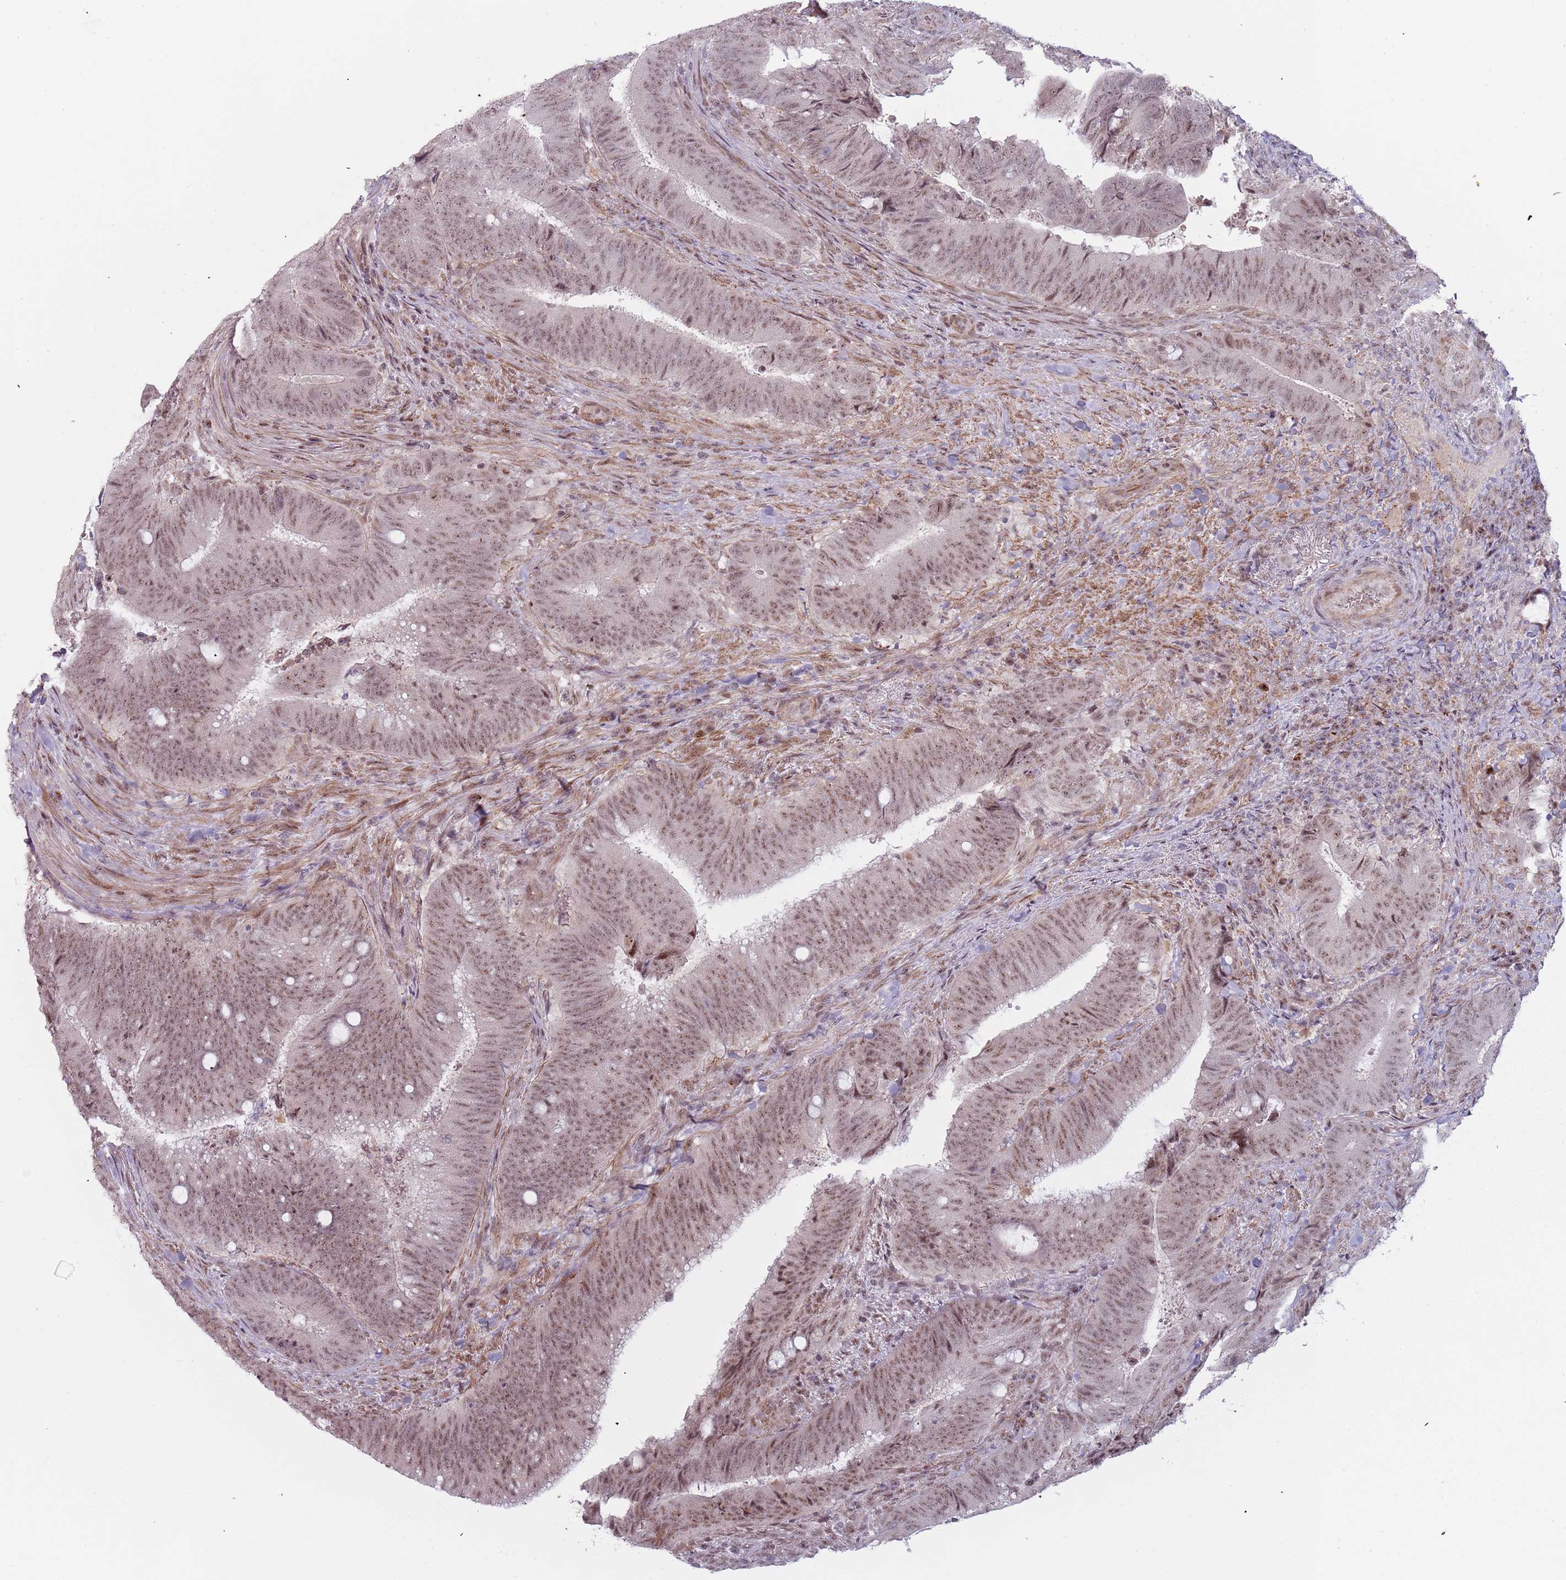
{"staining": {"intensity": "moderate", "quantity": ">75%", "location": "nuclear"}, "tissue": "colorectal cancer", "cell_type": "Tumor cells", "image_type": "cancer", "snomed": [{"axis": "morphology", "description": "Adenocarcinoma, NOS"}, {"axis": "topography", "description": "Colon"}], "caption": "A brown stain shows moderate nuclear staining of a protein in colorectal cancer tumor cells.", "gene": "REXO4", "patient": {"sex": "female", "age": 43}}